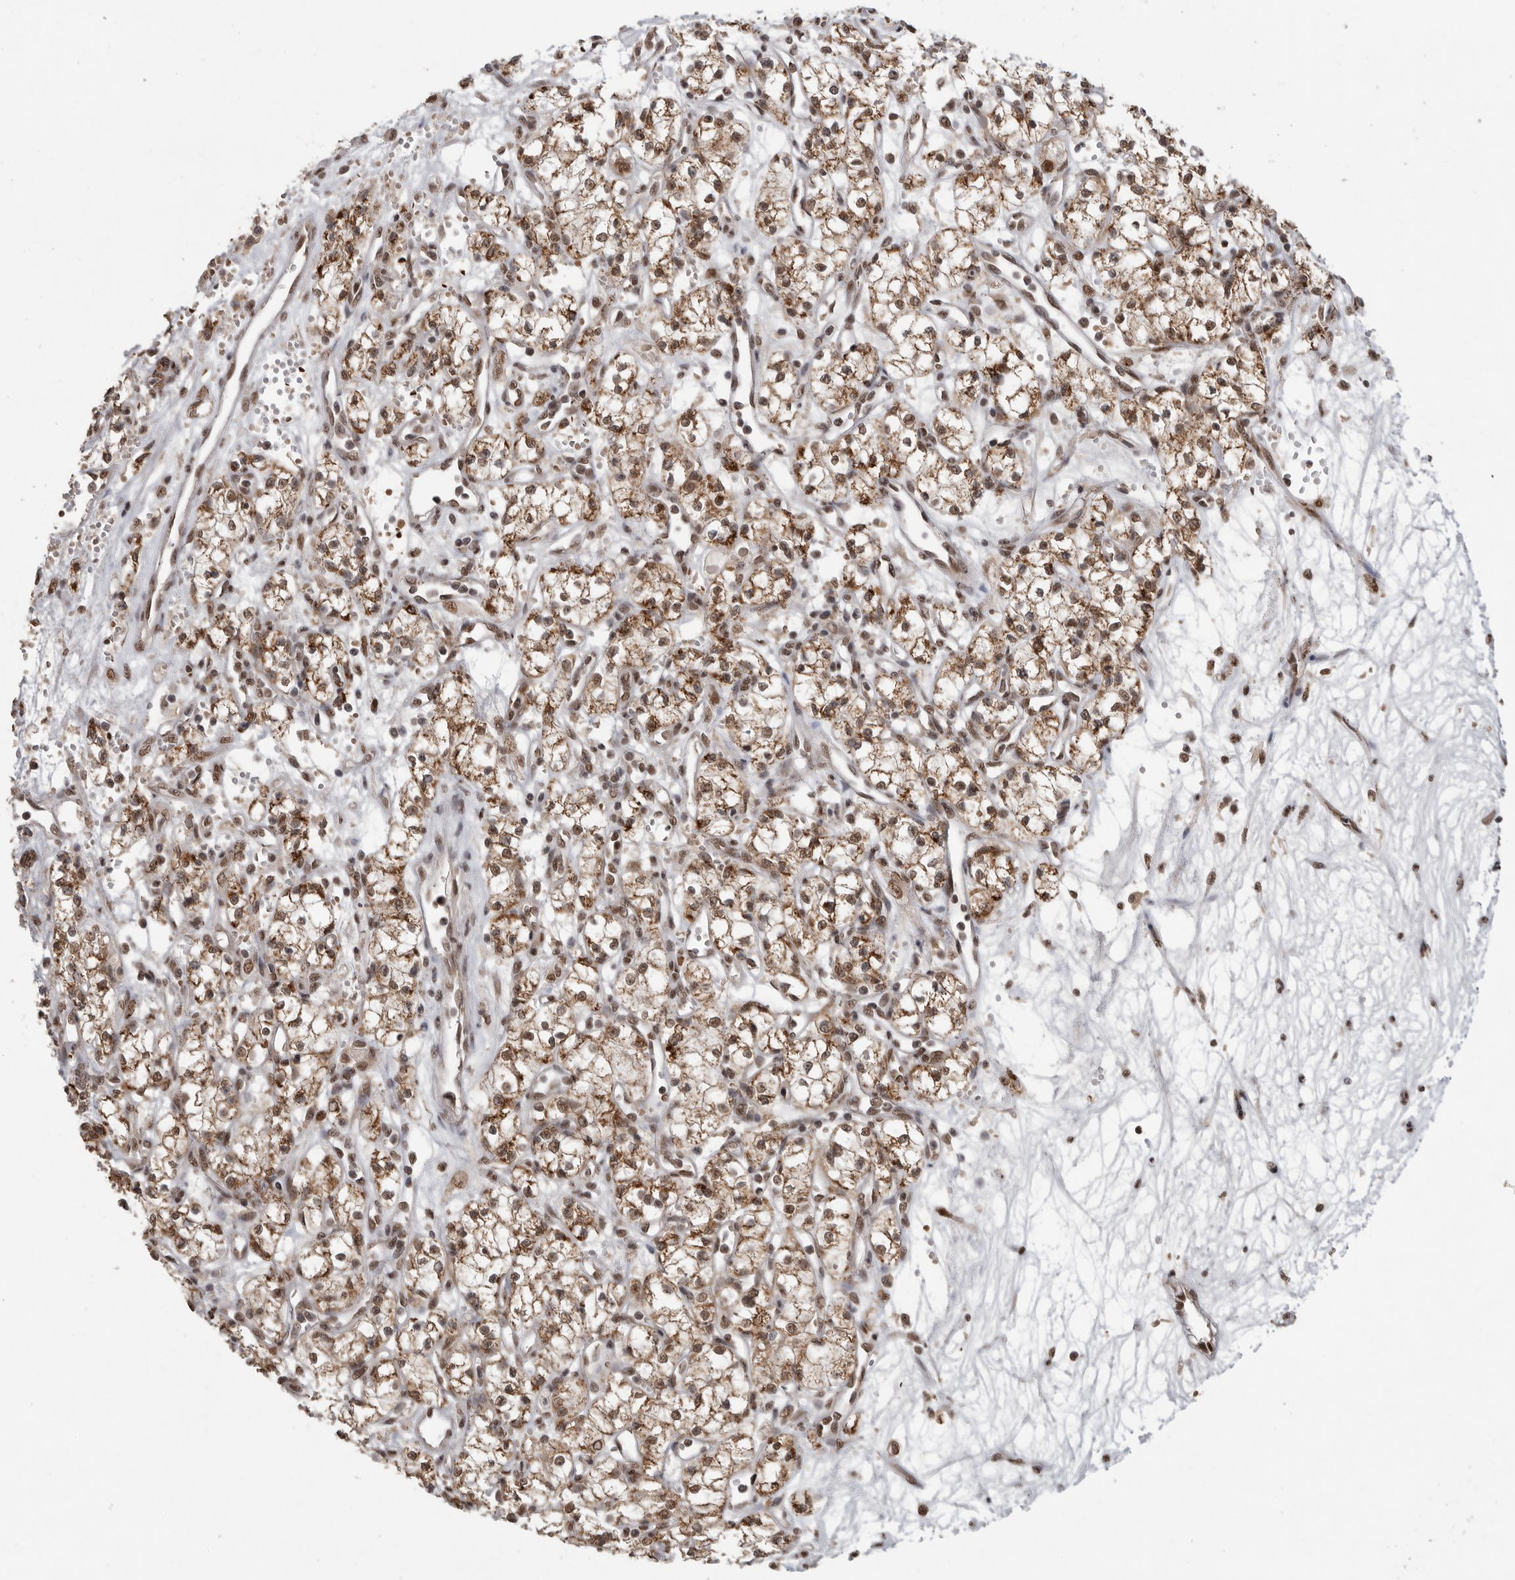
{"staining": {"intensity": "moderate", "quantity": ">75%", "location": "cytoplasmic/membranous,nuclear"}, "tissue": "renal cancer", "cell_type": "Tumor cells", "image_type": "cancer", "snomed": [{"axis": "morphology", "description": "Adenocarcinoma, NOS"}, {"axis": "topography", "description": "Kidney"}], "caption": "Immunohistochemical staining of renal cancer shows moderate cytoplasmic/membranous and nuclear protein expression in approximately >75% of tumor cells.", "gene": "PPP1R10", "patient": {"sex": "male", "age": 59}}